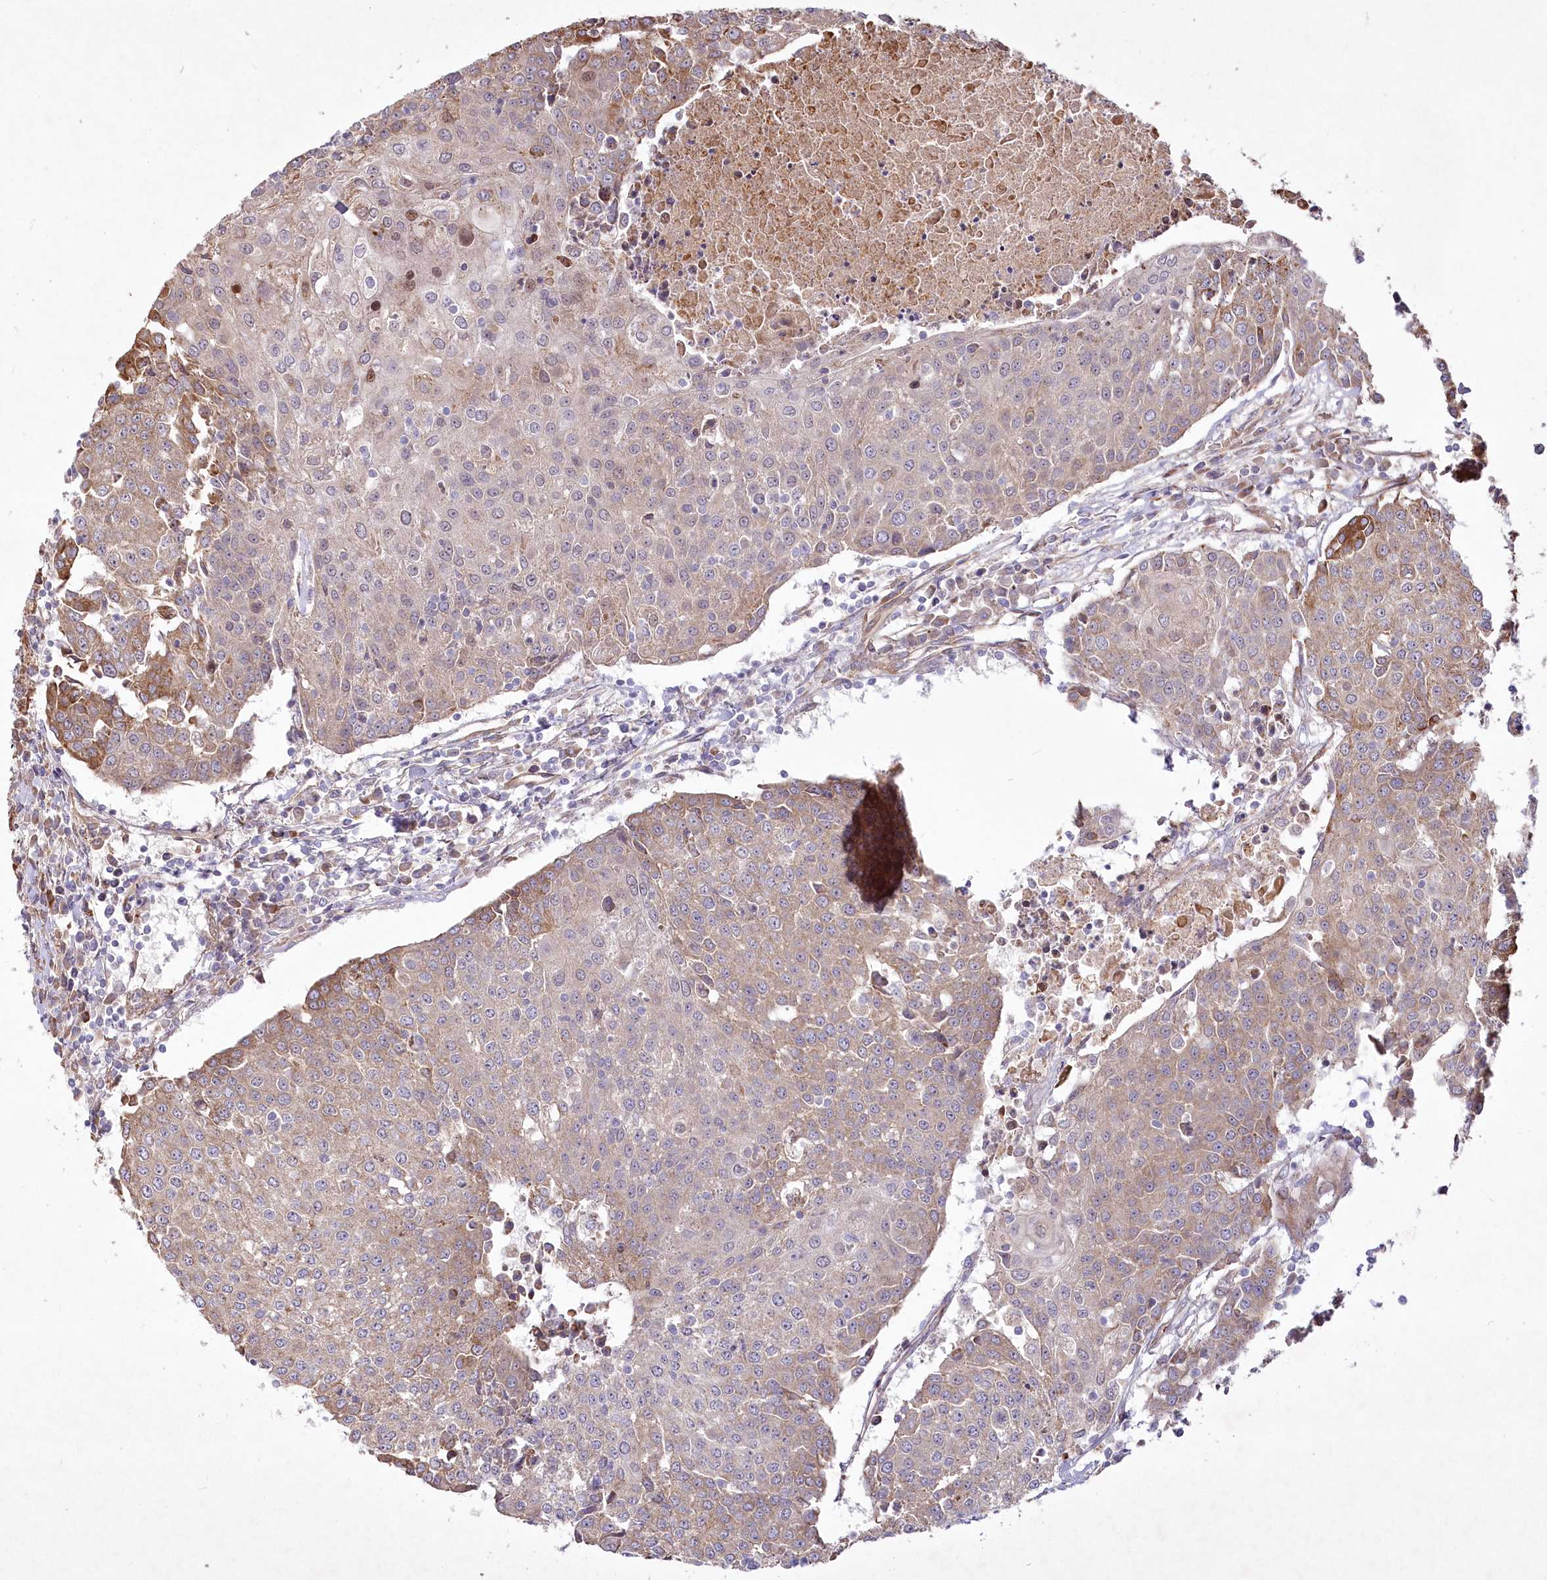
{"staining": {"intensity": "moderate", "quantity": "<25%", "location": "cytoplasmic/membranous"}, "tissue": "urothelial cancer", "cell_type": "Tumor cells", "image_type": "cancer", "snomed": [{"axis": "morphology", "description": "Urothelial carcinoma, High grade"}, {"axis": "topography", "description": "Urinary bladder"}], "caption": "About <25% of tumor cells in human urothelial carcinoma (high-grade) show moderate cytoplasmic/membranous protein staining as visualized by brown immunohistochemical staining.", "gene": "PSTK", "patient": {"sex": "female", "age": 85}}